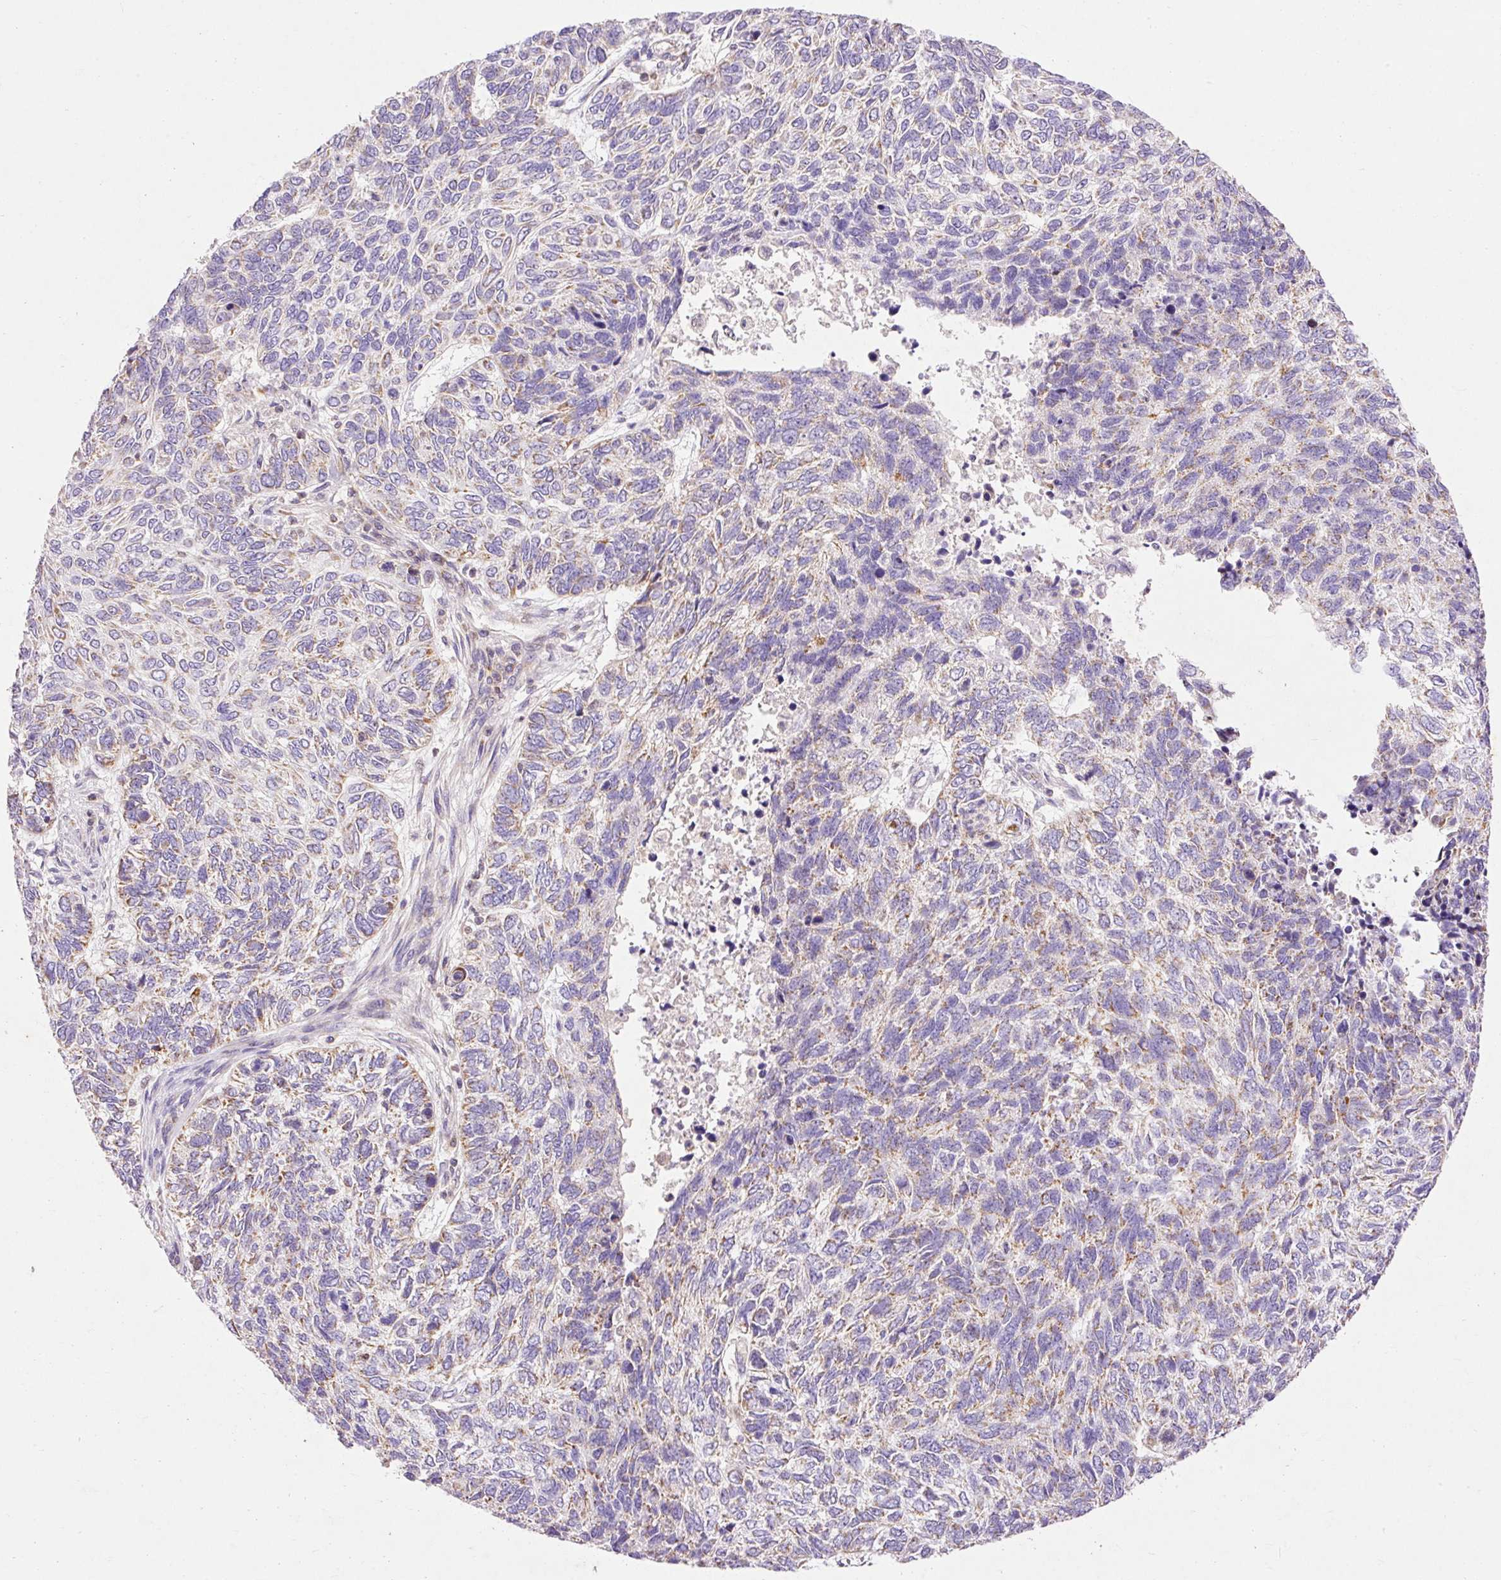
{"staining": {"intensity": "negative", "quantity": "none", "location": "none"}, "tissue": "skin cancer", "cell_type": "Tumor cells", "image_type": "cancer", "snomed": [{"axis": "morphology", "description": "Basal cell carcinoma"}, {"axis": "topography", "description": "Skin"}], "caption": "Basal cell carcinoma (skin) was stained to show a protein in brown. There is no significant staining in tumor cells.", "gene": "IMMT", "patient": {"sex": "female", "age": 65}}